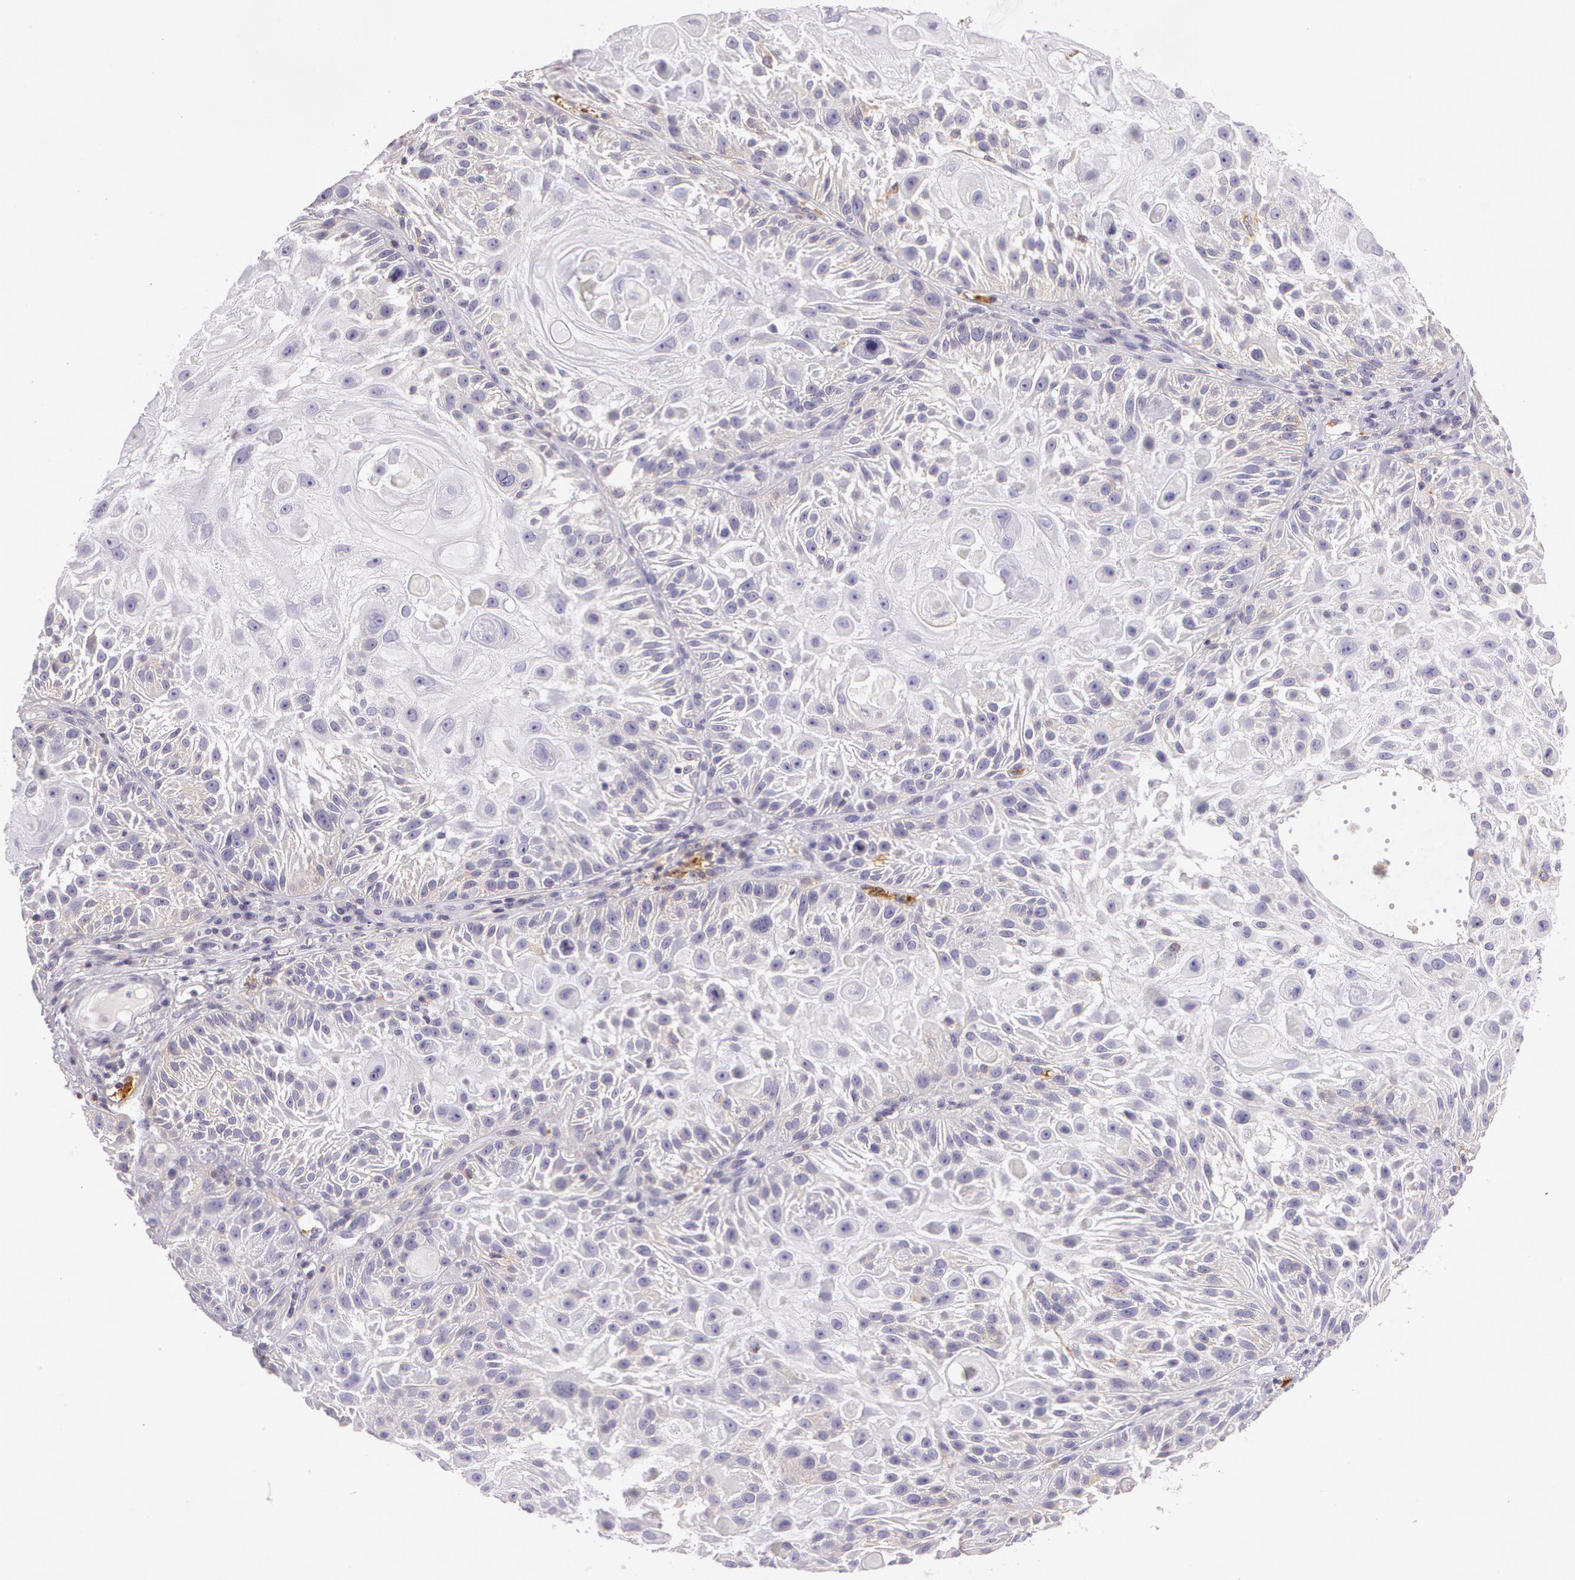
{"staining": {"intensity": "negative", "quantity": "none", "location": "none"}, "tissue": "skin cancer", "cell_type": "Tumor cells", "image_type": "cancer", "snomed": [{"axis": "morphology", "description": "Squamous cell carcinoma, NOS"}, {"axis": "topography", "description": "Skin"}], "caption": "Skin cancer was stained to show a protein in brown. There is no significant positivity in tumor cells.", "gene": "LY75", "patient": {"sex": "female", "age": 89}}